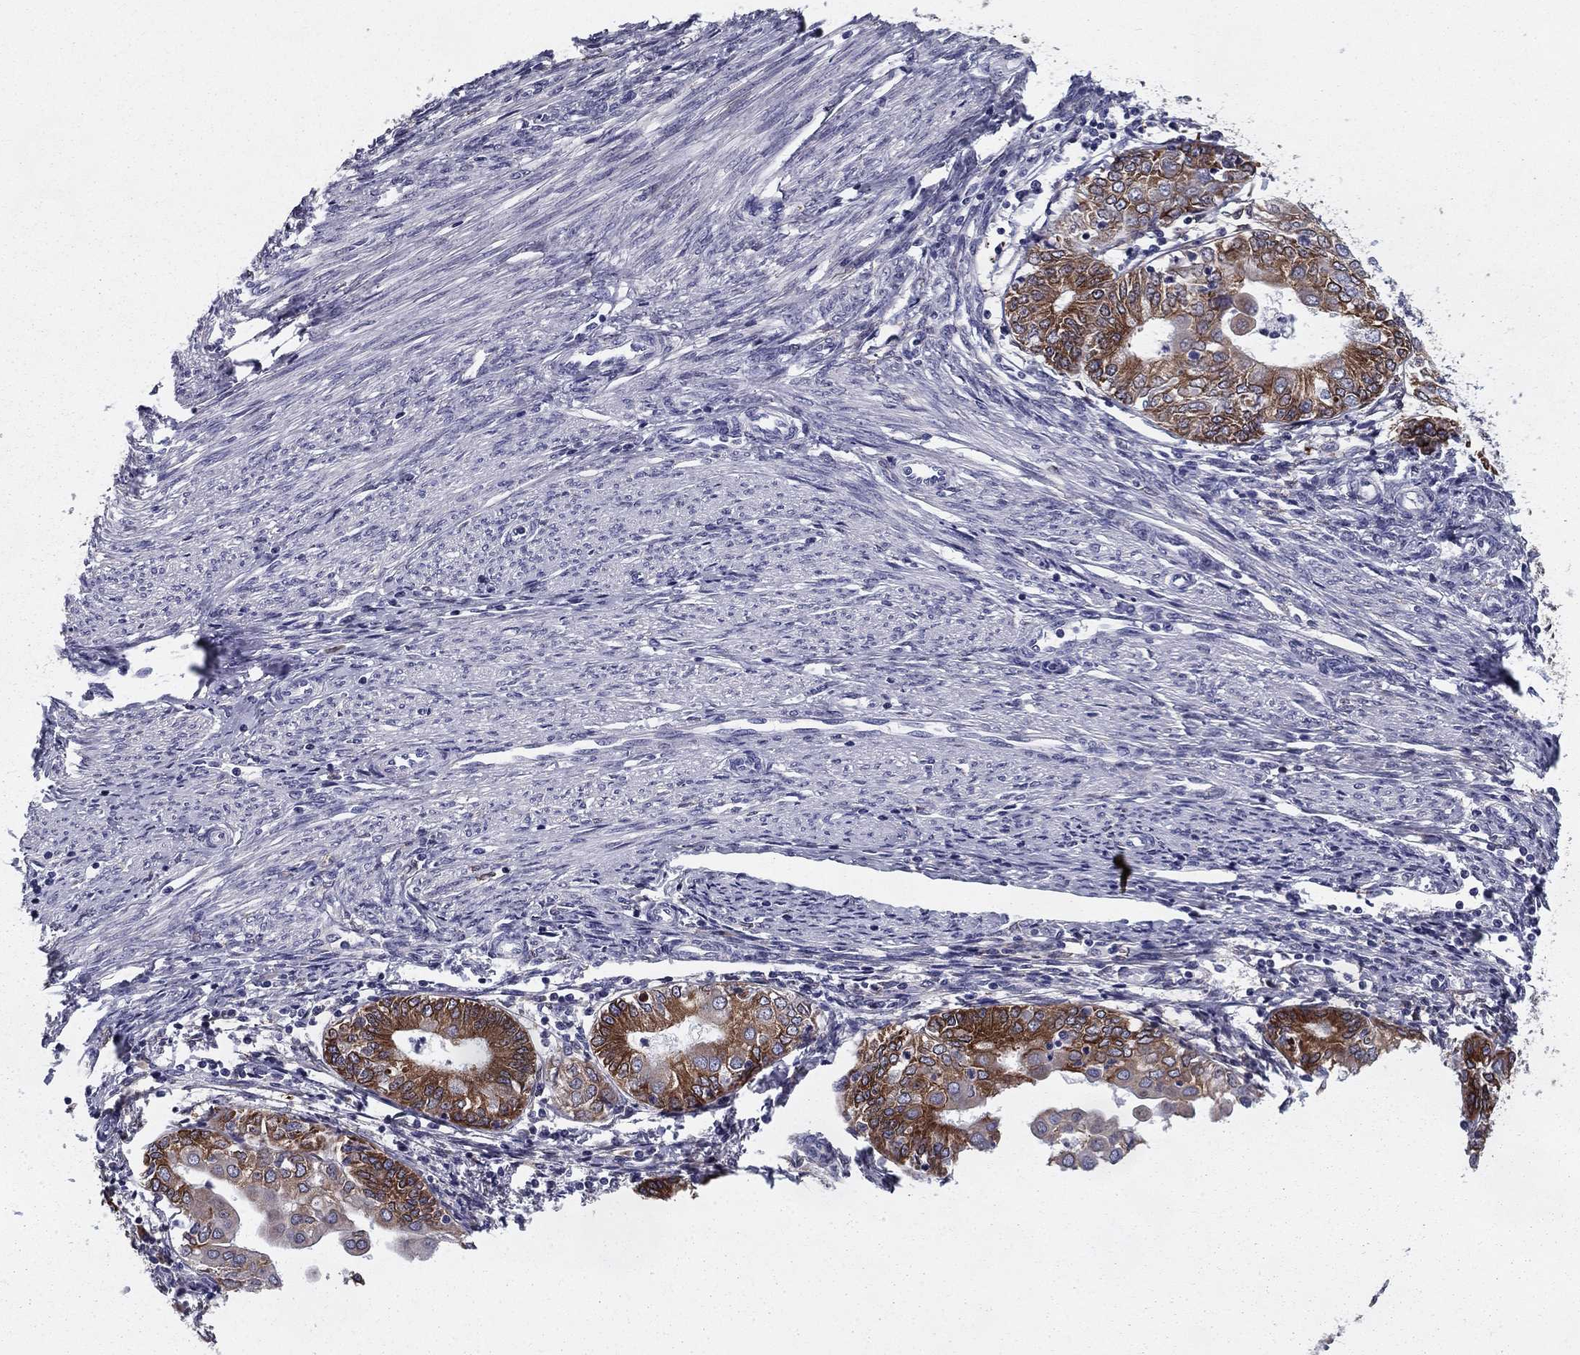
{"staining": {"intensity": "moderate", "quantity": ">75%", "location": "cytoplasmic/membranous"}, "tissue": "endometrial cancer", "cell_type": "Tumor cells", "image_type": "cancer", "snomed": [{"axis": "morphology", "description": "Adenocarcinoma, NOS"}, {"axis": "topography", "description": "Endometrium"}], "caption": "The histopathology image shows a brown stain indicating the presence of a protein in the cytoplasmic/membranous of tumor cells in endometrial cancer (adenocarcinoma). (Brightfield microscopy of DAB IHC at high magnification).", "gene": "TMED3", "patient": {"sex": "female", "age": 68}}